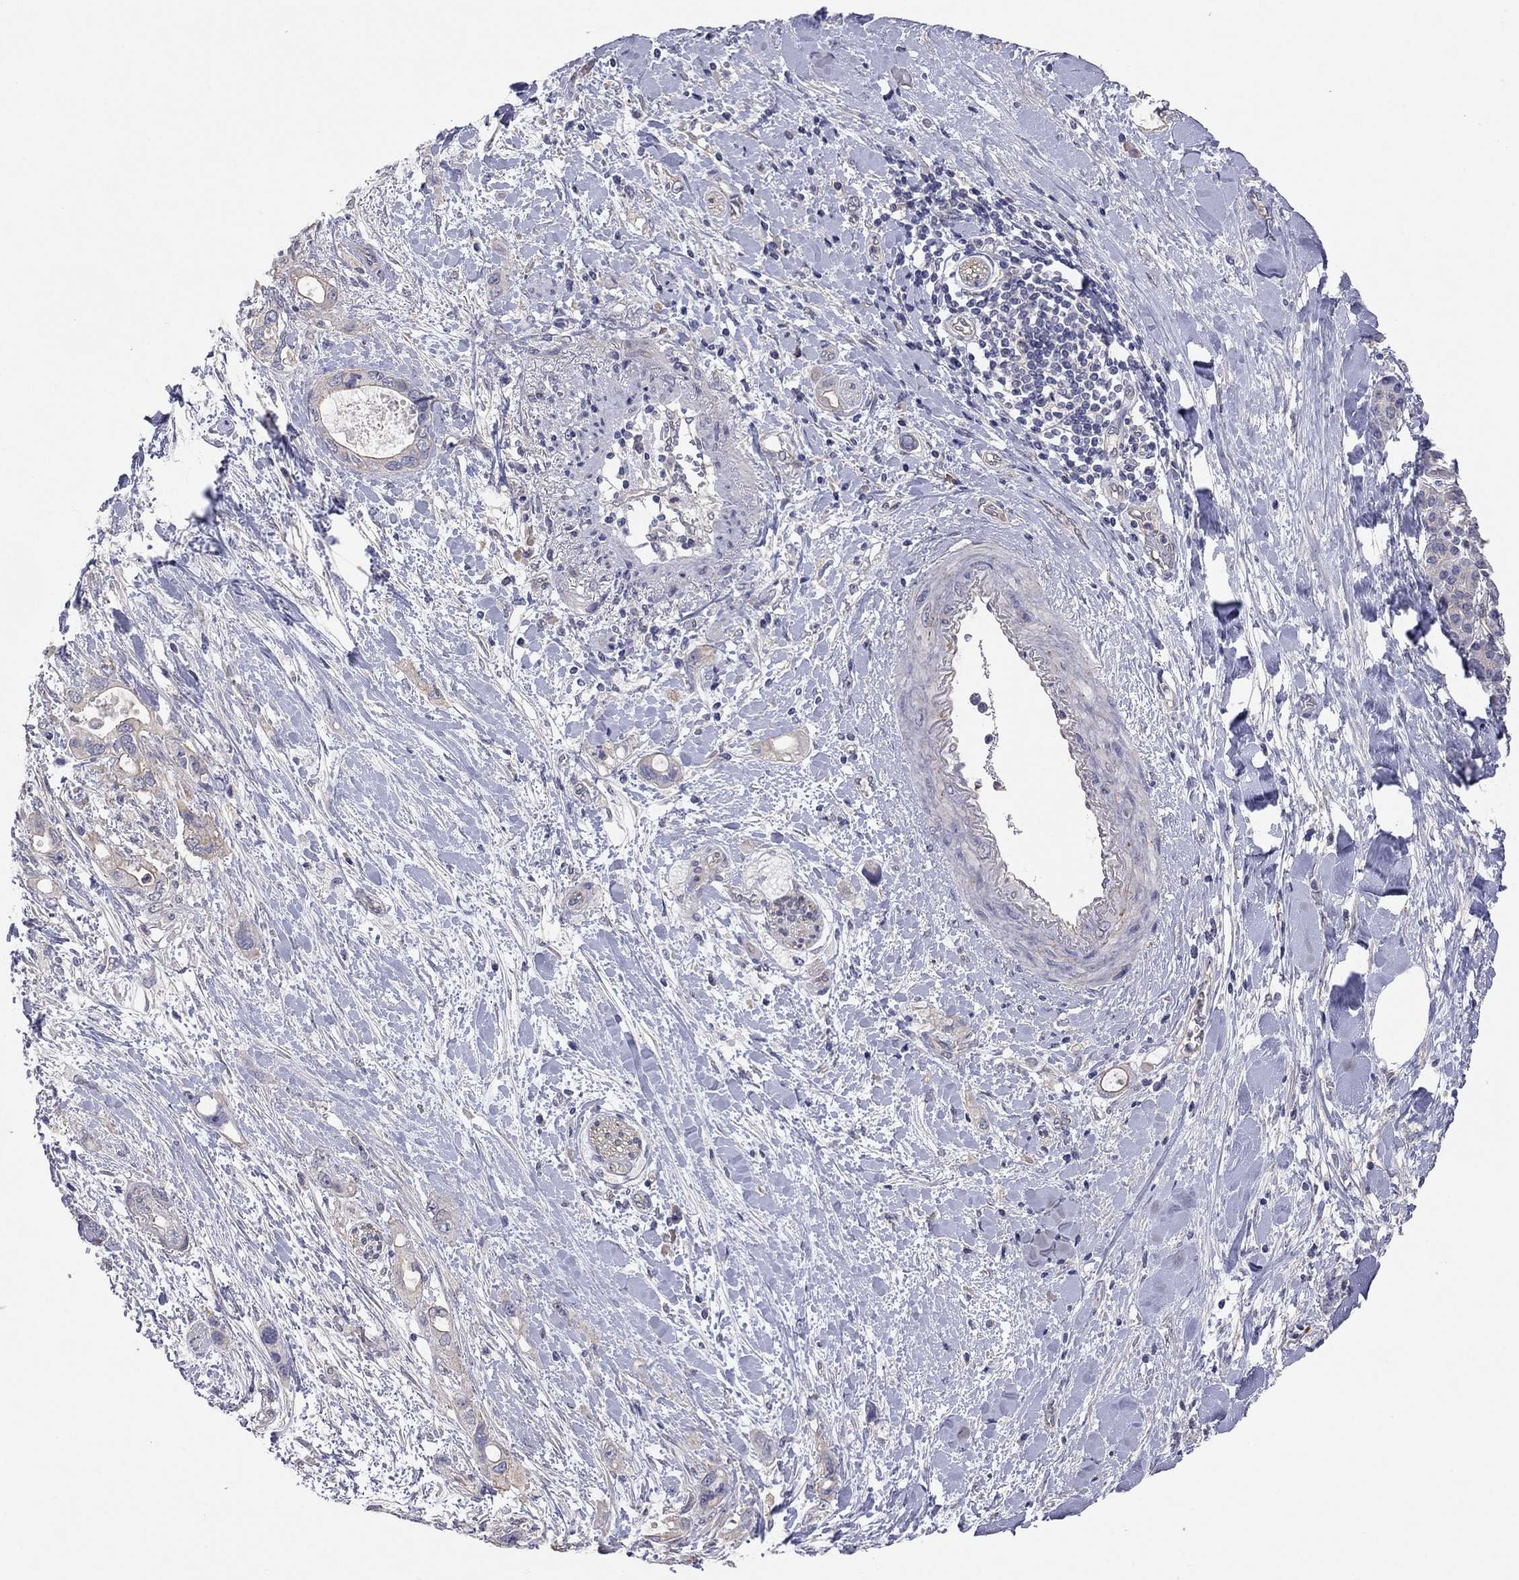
{"staining": {"intensity": "weak", "quantity": "25%-75%", "location": "cytoplasmic/membranous"}, "tissue": "pancreatic cancer", "cell_type": "Tumor cells", "image_type": "cancer", "snomed": [{"axis": "morphology", "description": "Adenocarcinoma, NOS"}, {"axis": "topography", "description": "Pancreas"}], "caption": "Protein expression analysis of pancreatic cancer shows weak cytoplasmic/membranous expression in approximately 25%-75% of tumor cells.", "gene": "KCNB1", "patient": {"sex": "female", "age": 56}}